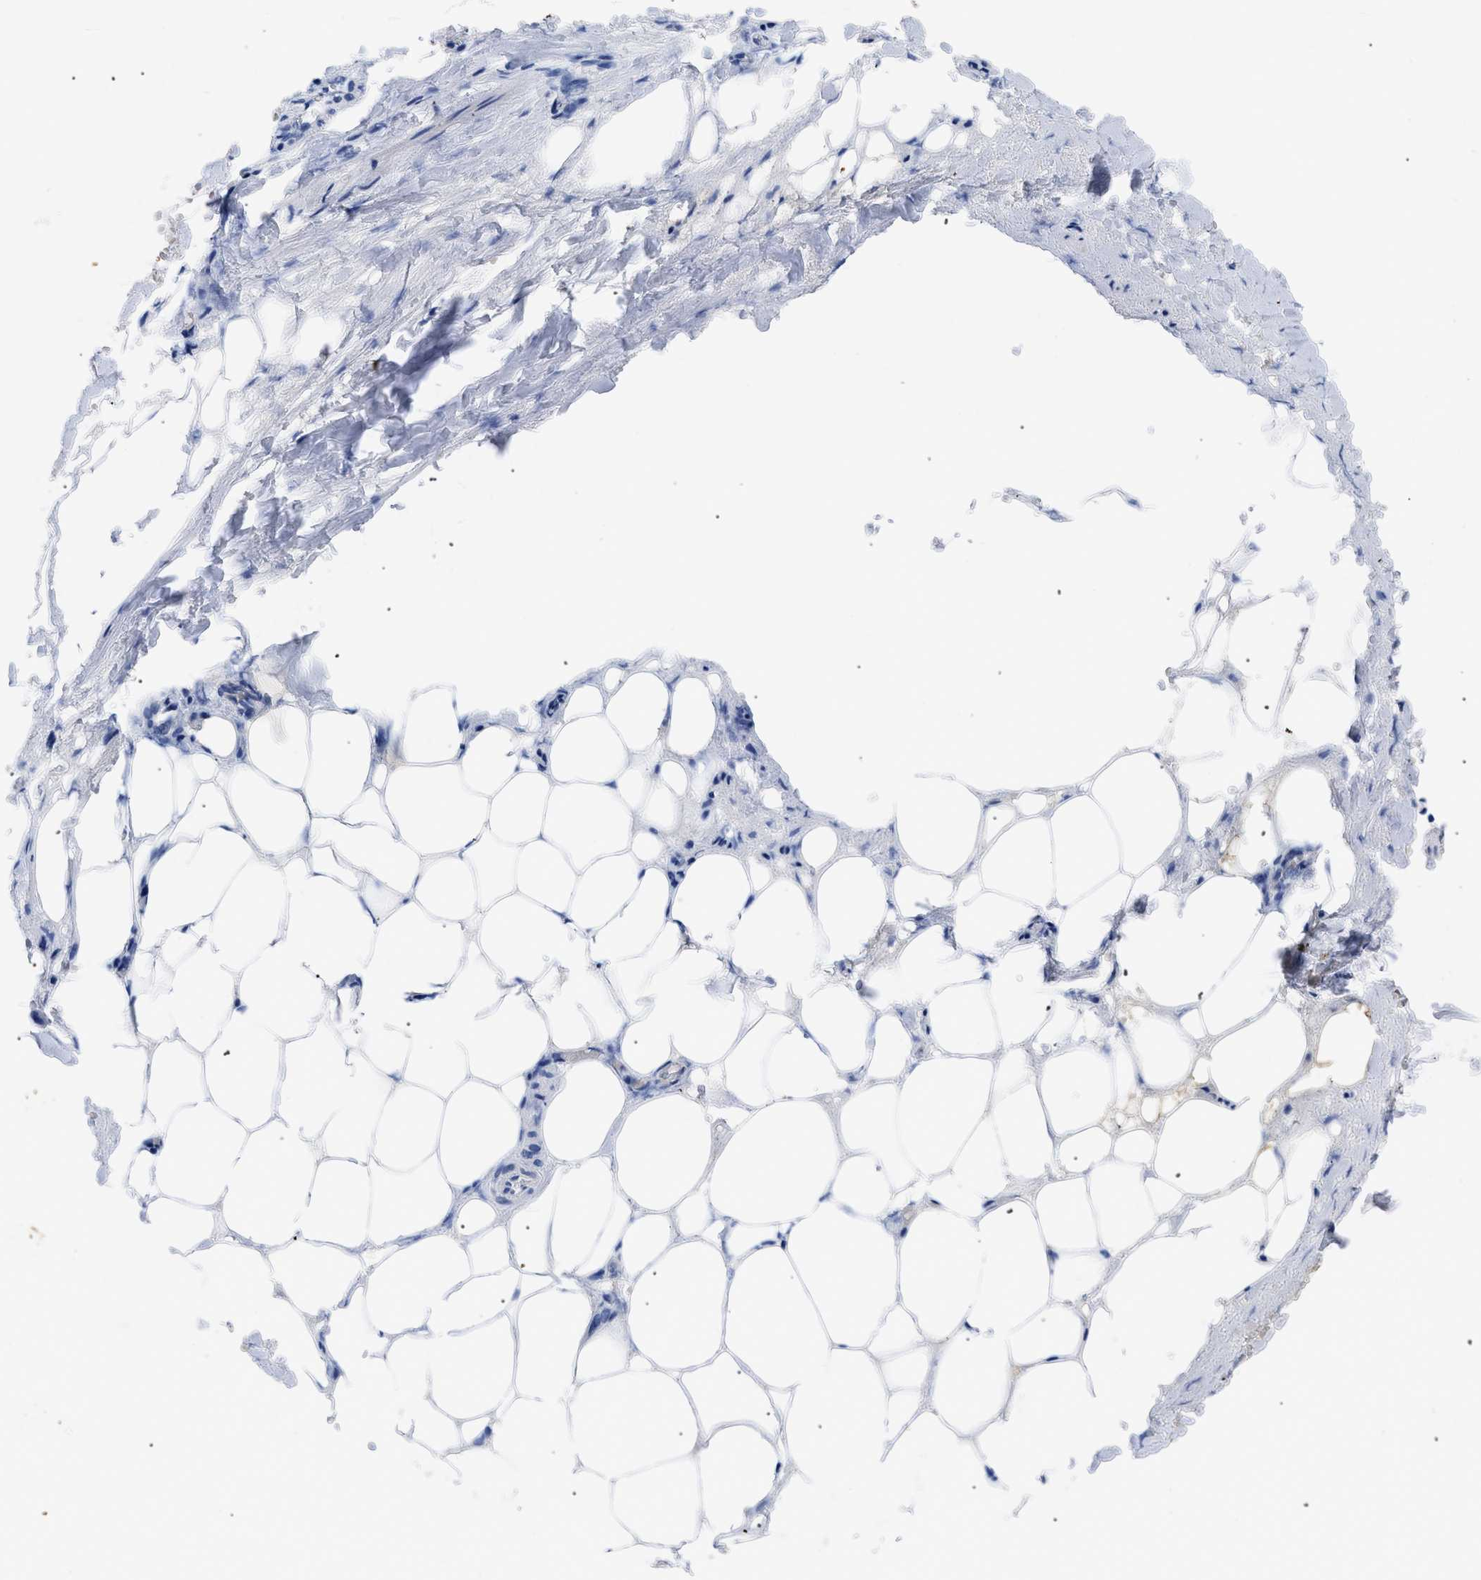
{"staining": {"intensity": "negative", "quantity": "none", "location": "none"}, "tissue": "adipose tissue", "cell_type": "Adipocytes", "image_type": "normal", "snomed": [{"axis": "morphology", "description": "Normal tissue, NOS"}, {"axis": "topography", "description": "Soft tissue"}, {"axis": "topography", "description": "Vascular tissue"}], "caption": "An immunohistochemistry (IHC) image of normal adipose tissue is shown. There is no staining in adipocytes of adipose tissue. Brightfield microscopy of immunohistochemistry stained with DAB (brown) and hematoxylin (blue), captured at high magnification.", "gene": "TMEM68", "patient": {"sex": "female", "age": 35}}